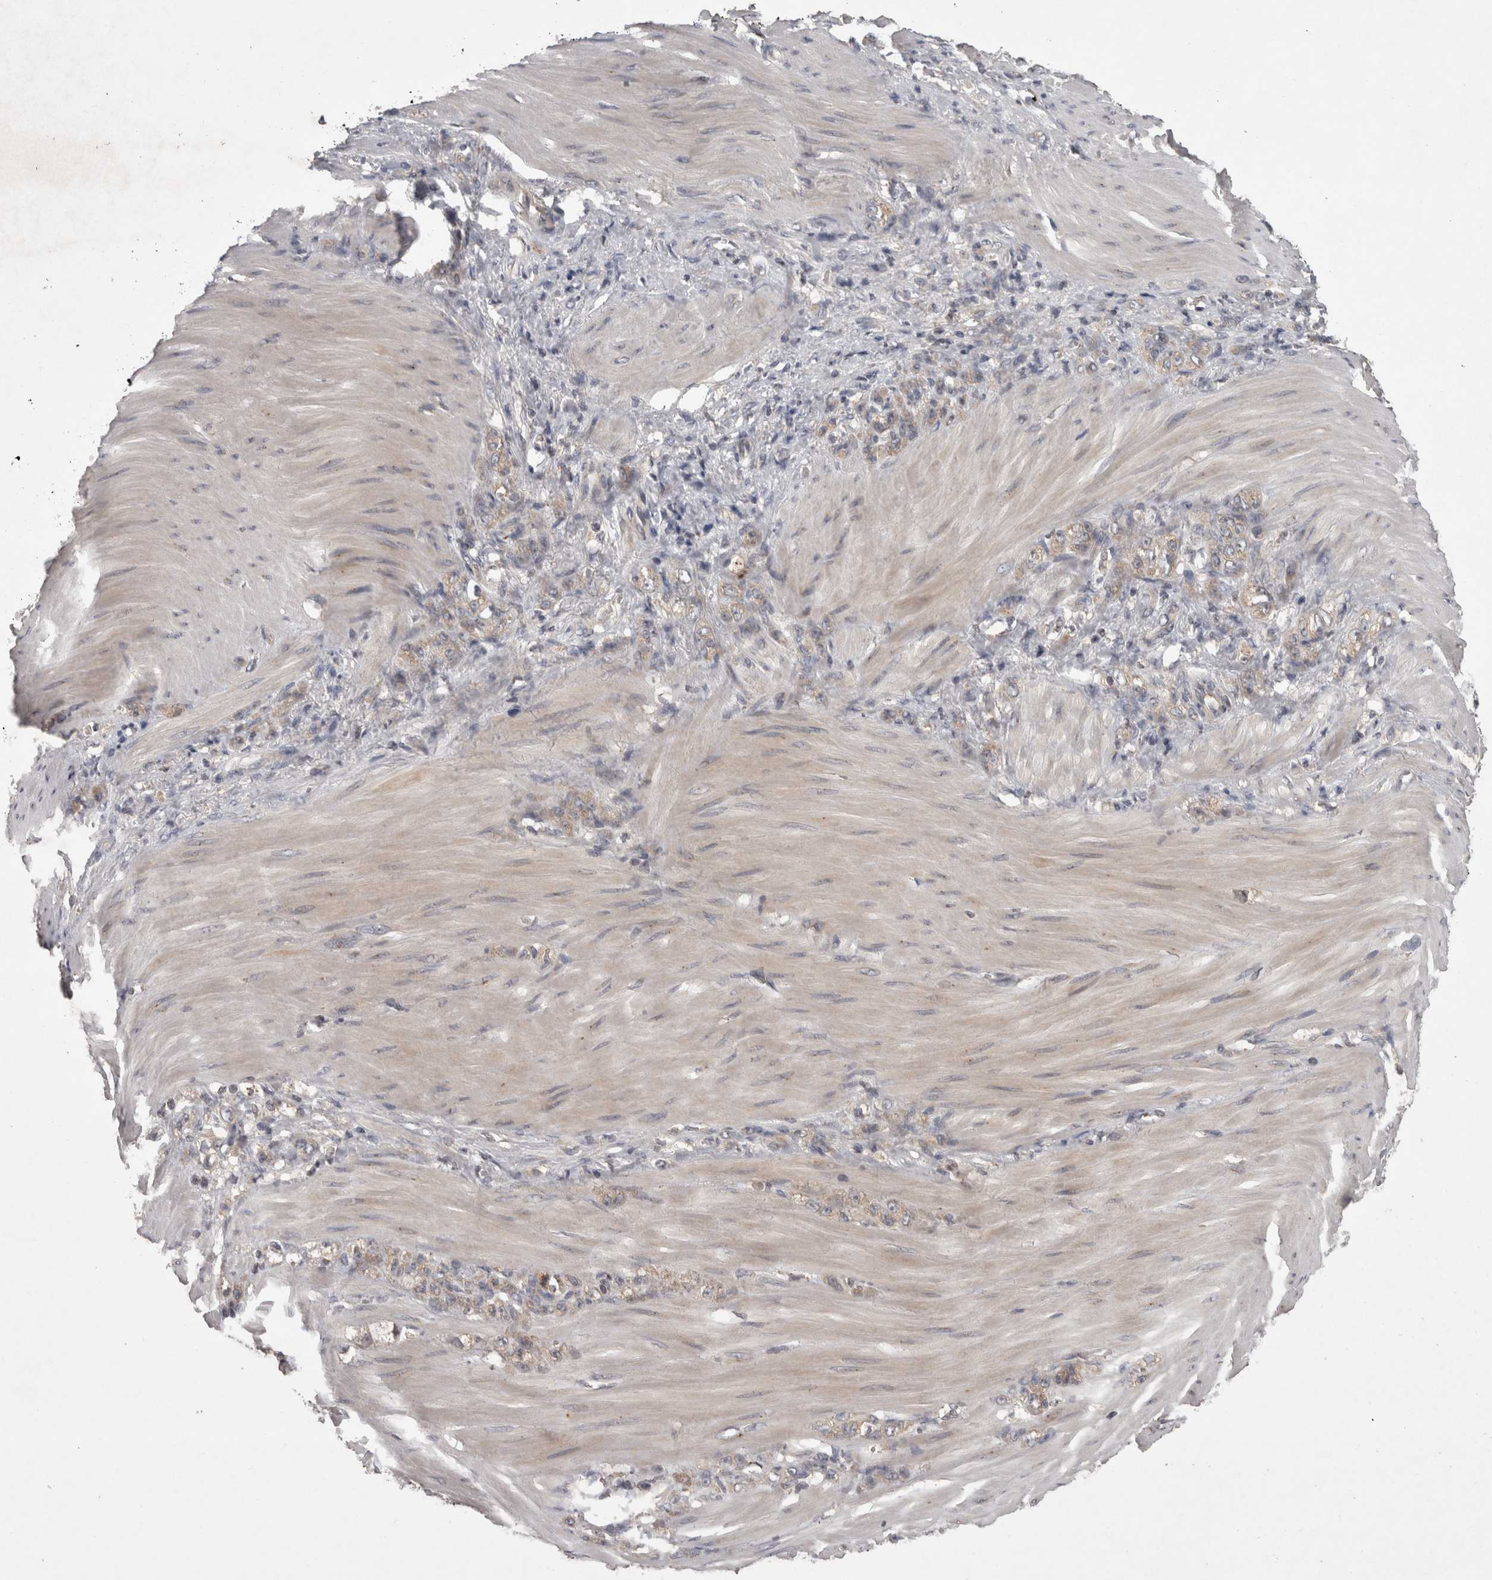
{"staining": {"intensity": "weak", "quantity": "<25%", "location": "cytoplasmic/membranous"}, "tissue": "stomach cancer", "cell_type": "Tumor cells", "image_type": "cancer", "snomed": [{"axis": "morphology", "description": "Normal tissue, NOS"}, {"axis": "morphology", "description": "Adenocarcinoma, NOS"}, {"axis": "topography", "description": "Stomach"}], "caption": "Histopathology image shows no protein expression in tumor cells of stomach cancer (adenocarcinoma) tissue.", "gene": "PCM1", "patient": {"sex": "male", "age": 82}}